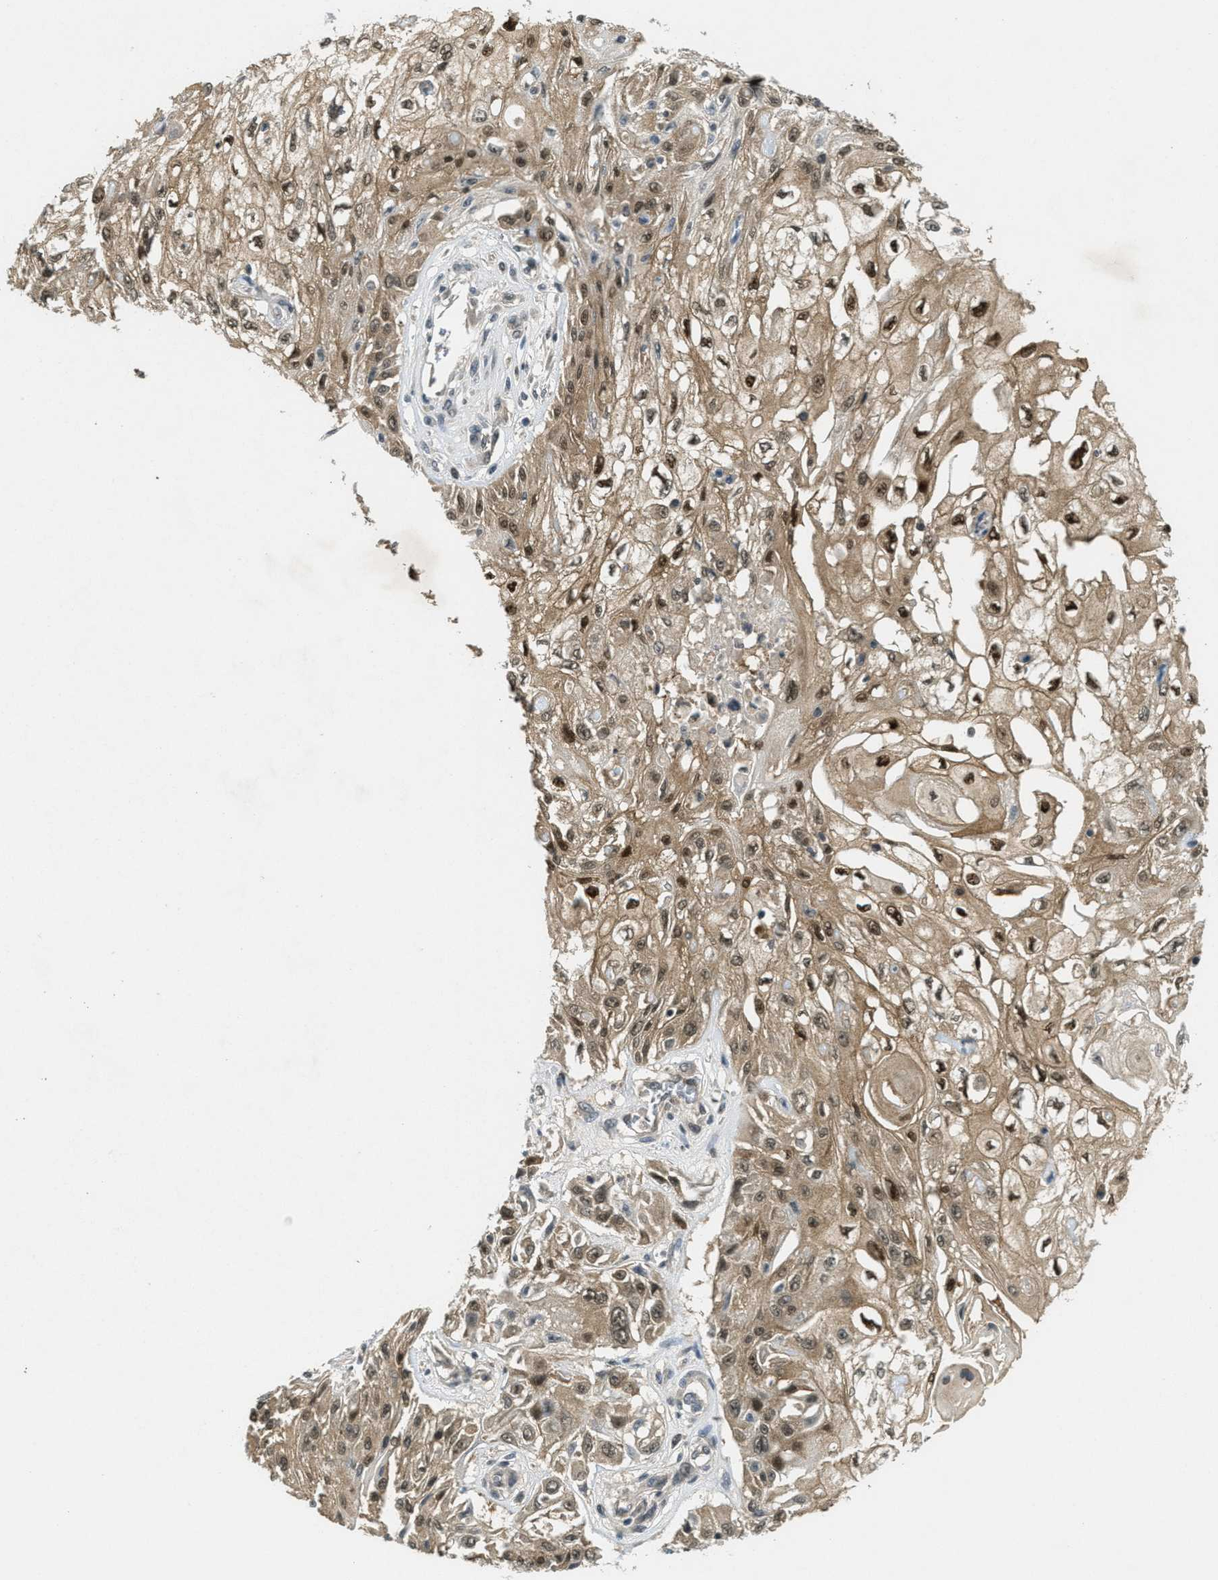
{"staining": {"intensity": "moderate", "quantity": ">75%", "location": "cytoplasmic/membranous,nuclear"}, "tissue": "skin cancer", "cell_type": "Tumor cells", "image_type": "cancer", "snomed": [{"axis": "morphology", "description": "Squamous cell carcinoma, NOS"}, {"axis": "topography", "description": "Skin"}], "caption": "A high-resolution photomicrograph shows IHC staining of skin squamous cell carcinoma, which reveals moderate cytoplasmic/membranous and nuclear positivity in about >75% of tumor cells.", "gene": "DNAJB1", "patient": {"sex": "male", "age": 75}}